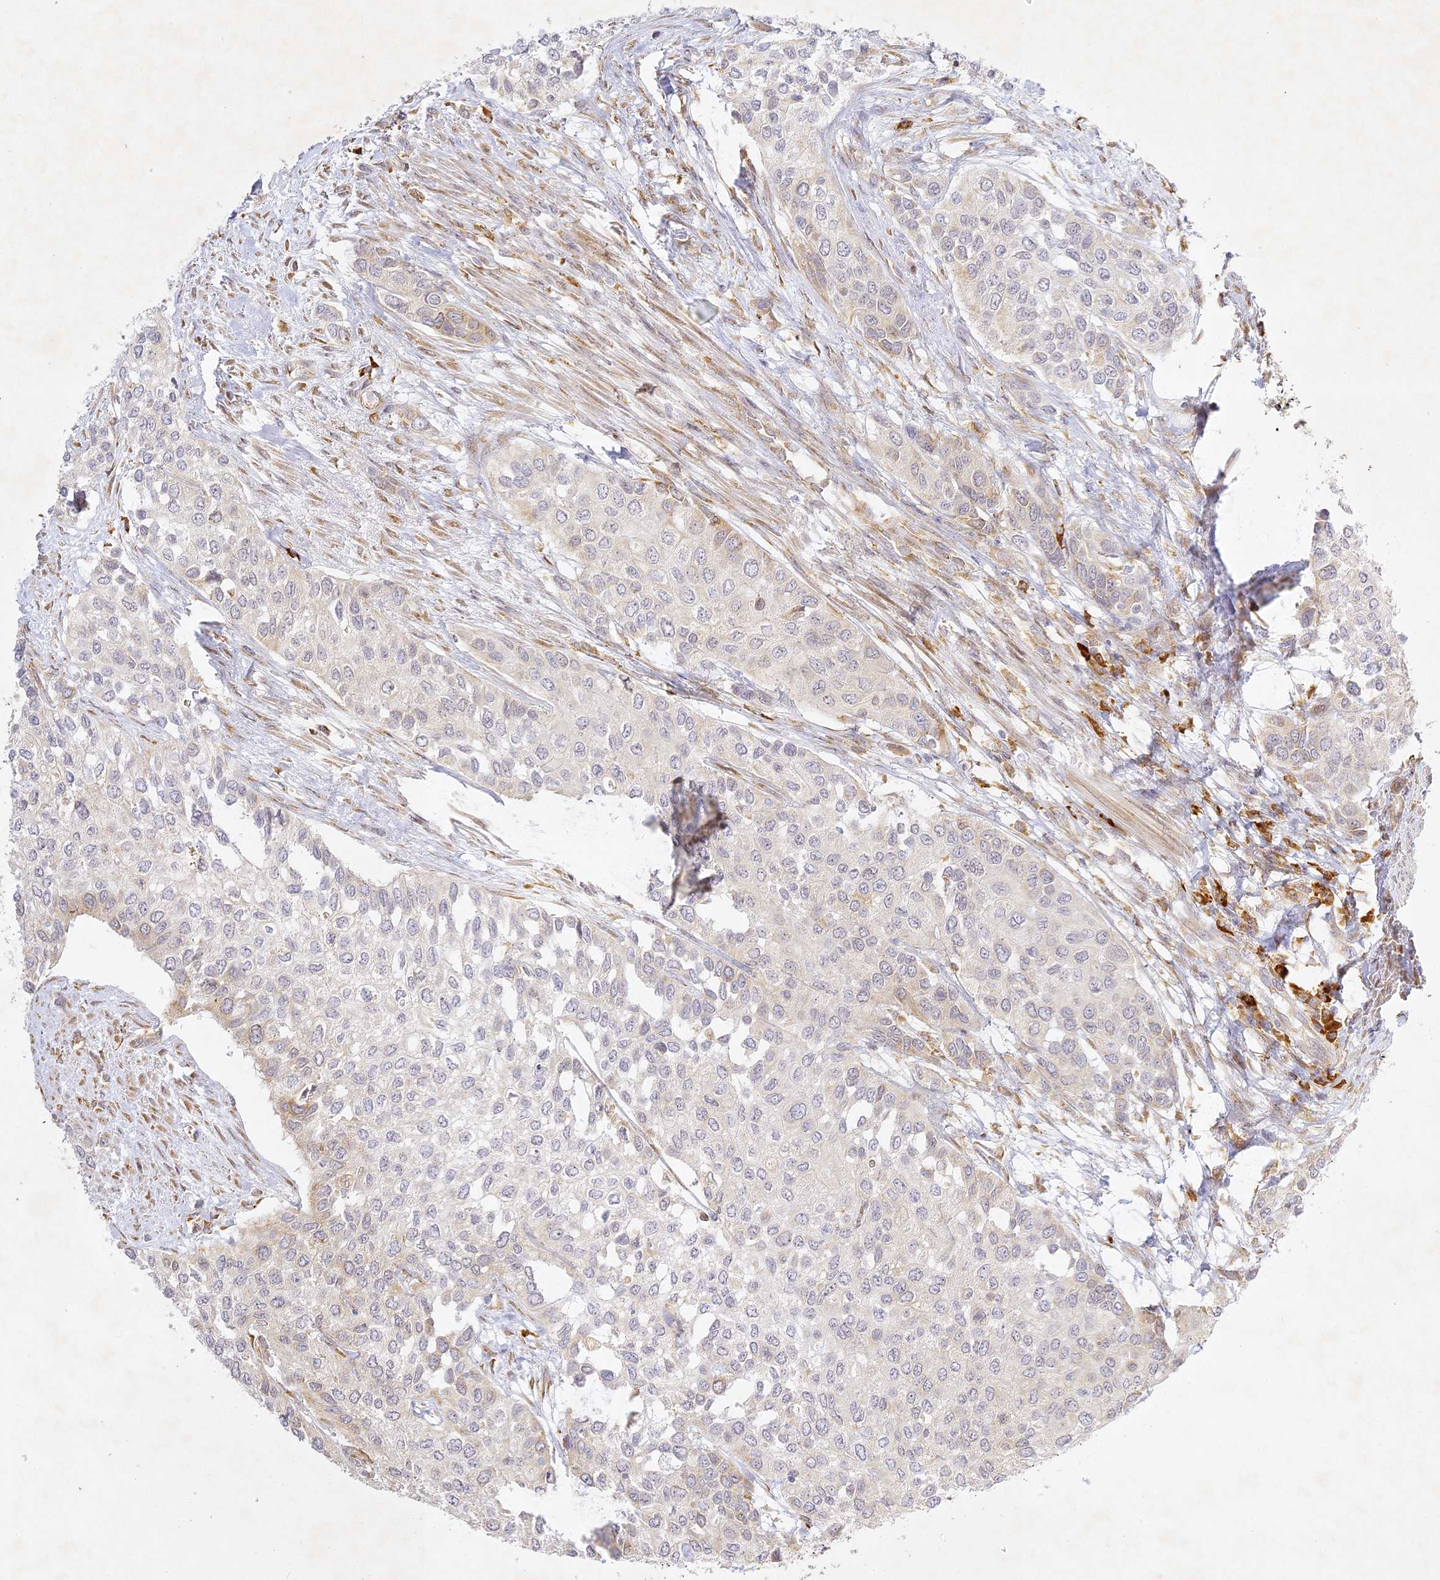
{"staining": {"intensity": "negative", "quantity": "none", "location": "none"}, "tissue": "urothelial cancer", "cell_type": "Tumor cells", "image_type": "cancer", "snomed": [{"axis": "morphology", "description": "Normal tissue, NOS"}, {"axis": "morphology", "description": "Urothelial carcinoma, High grade"}, {"axis": "topography", "description": "Vascular tissue"}, {"axis": "topography", "description": "Urinary bladder"}], "caption": "Urothelial carcinoma (high-grade) was stained to show a protein in brown. There is no significant staining in tumor cells. The staining was performed using DAB (3,3'-diaminobenzidine) to visualize the protein expression in brown, while the nuclei were stained in blue with hematoxylin (Magnification: 20x).", "gene": "SLC30A5", "patient": {"sex": "female", "age": 56}}